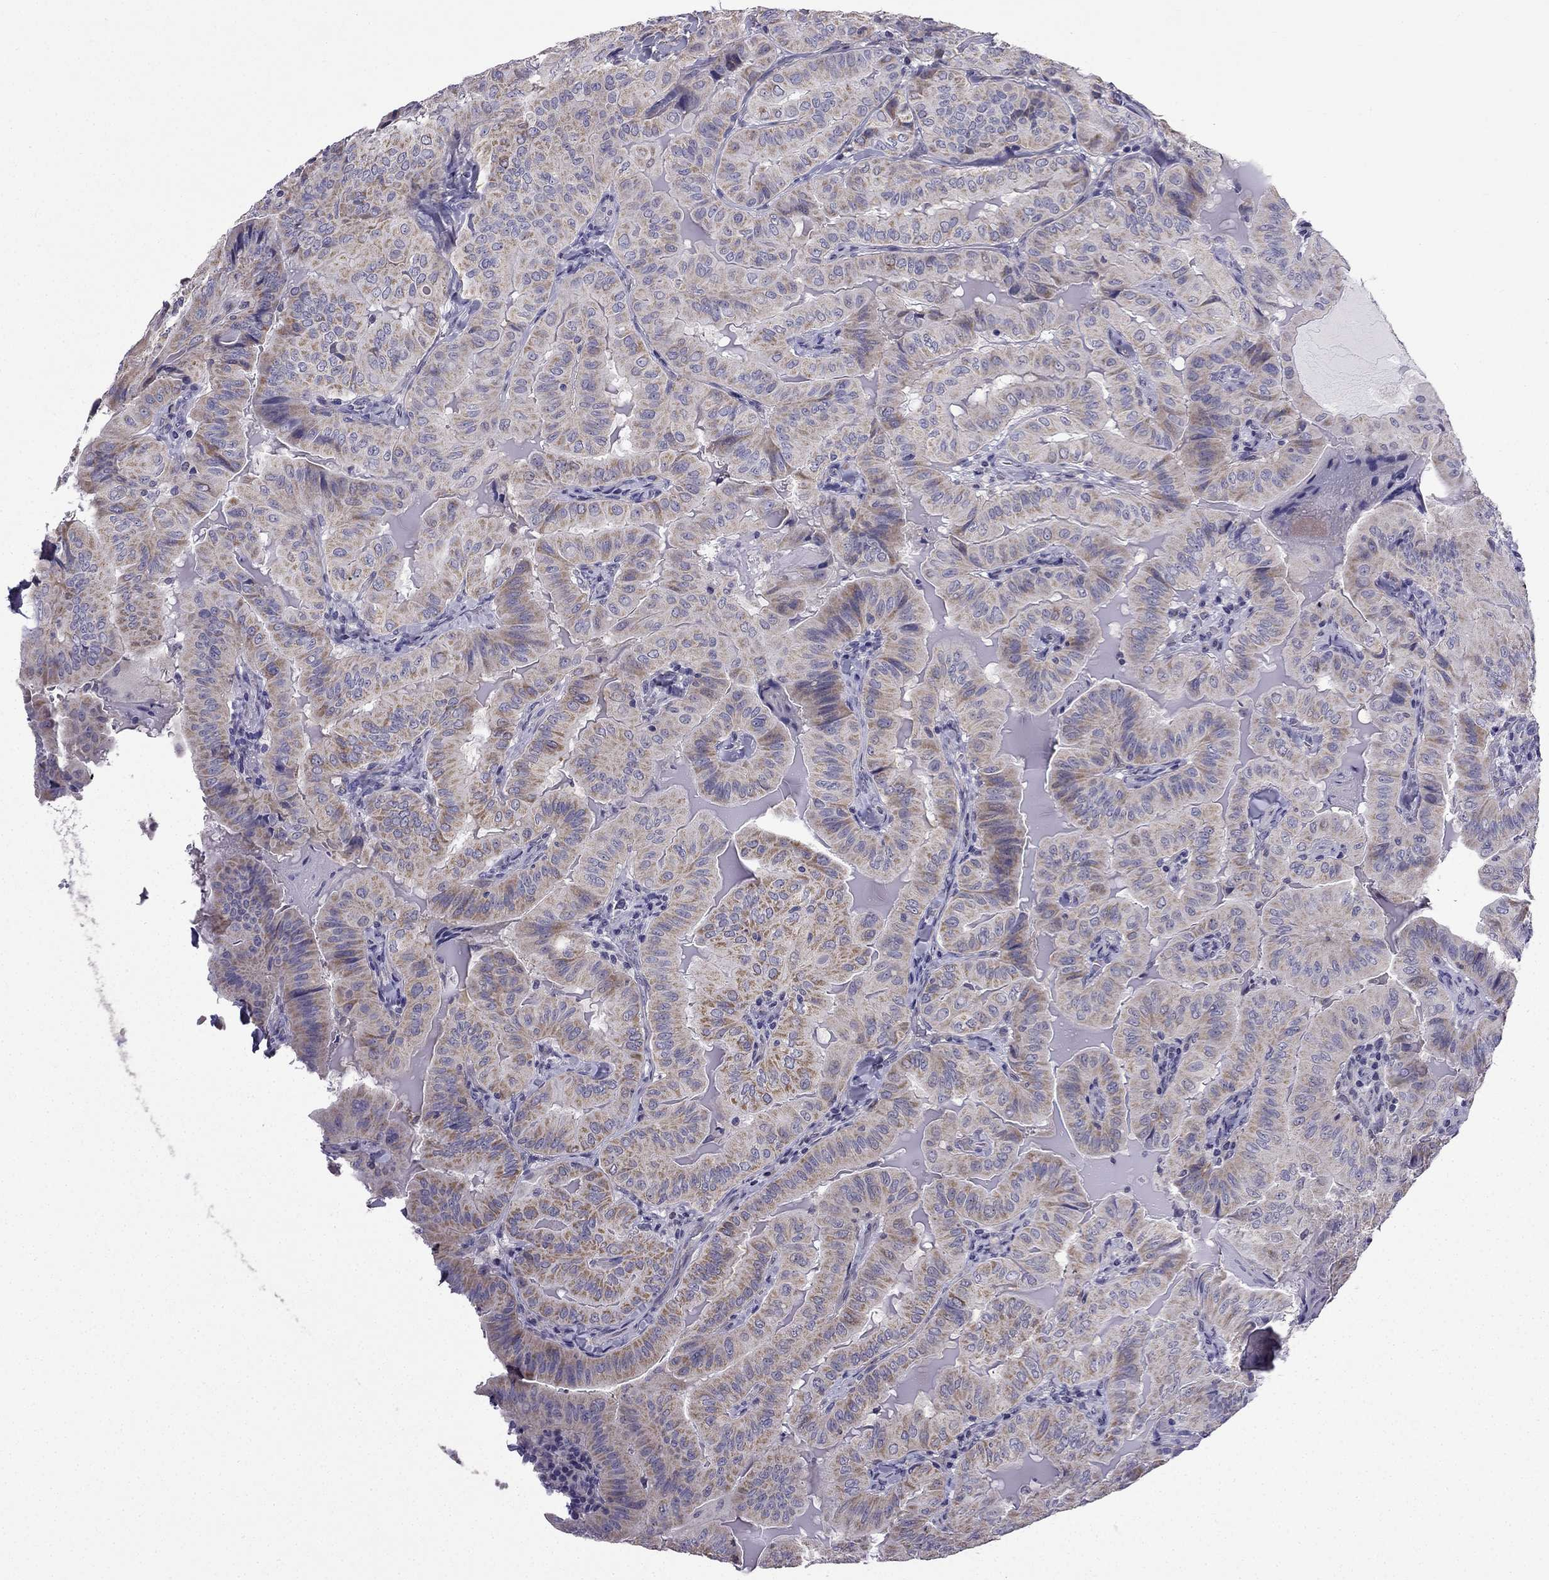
{"staining": {"intensity": "moderate", "quantity": ">75%", "location": "cytoplasmic/membranous"}, "tissue": "thyroid cancer", "cell_type": "Tumor cells", "image_type": "cancer", "snomed": [{"axis": "morphology", "description": "Papillary adenocarcinoma, NOS"}, {"axis": "topography", "description": "Thyroid gland"}], "caption": "Immunohistochemical staining of papillary adenocarcinoma (thyroid) exhibits medium levels of moderate cytoplasmic/membranous positivity in about >75% of tumor cells. (DAB (3,3'-diaminobenzidine) IHC, brown staining for protein, blue staining for nuclei).", "gene": "SLC6A2", "patient": {"sex": "female", "age": 68}}